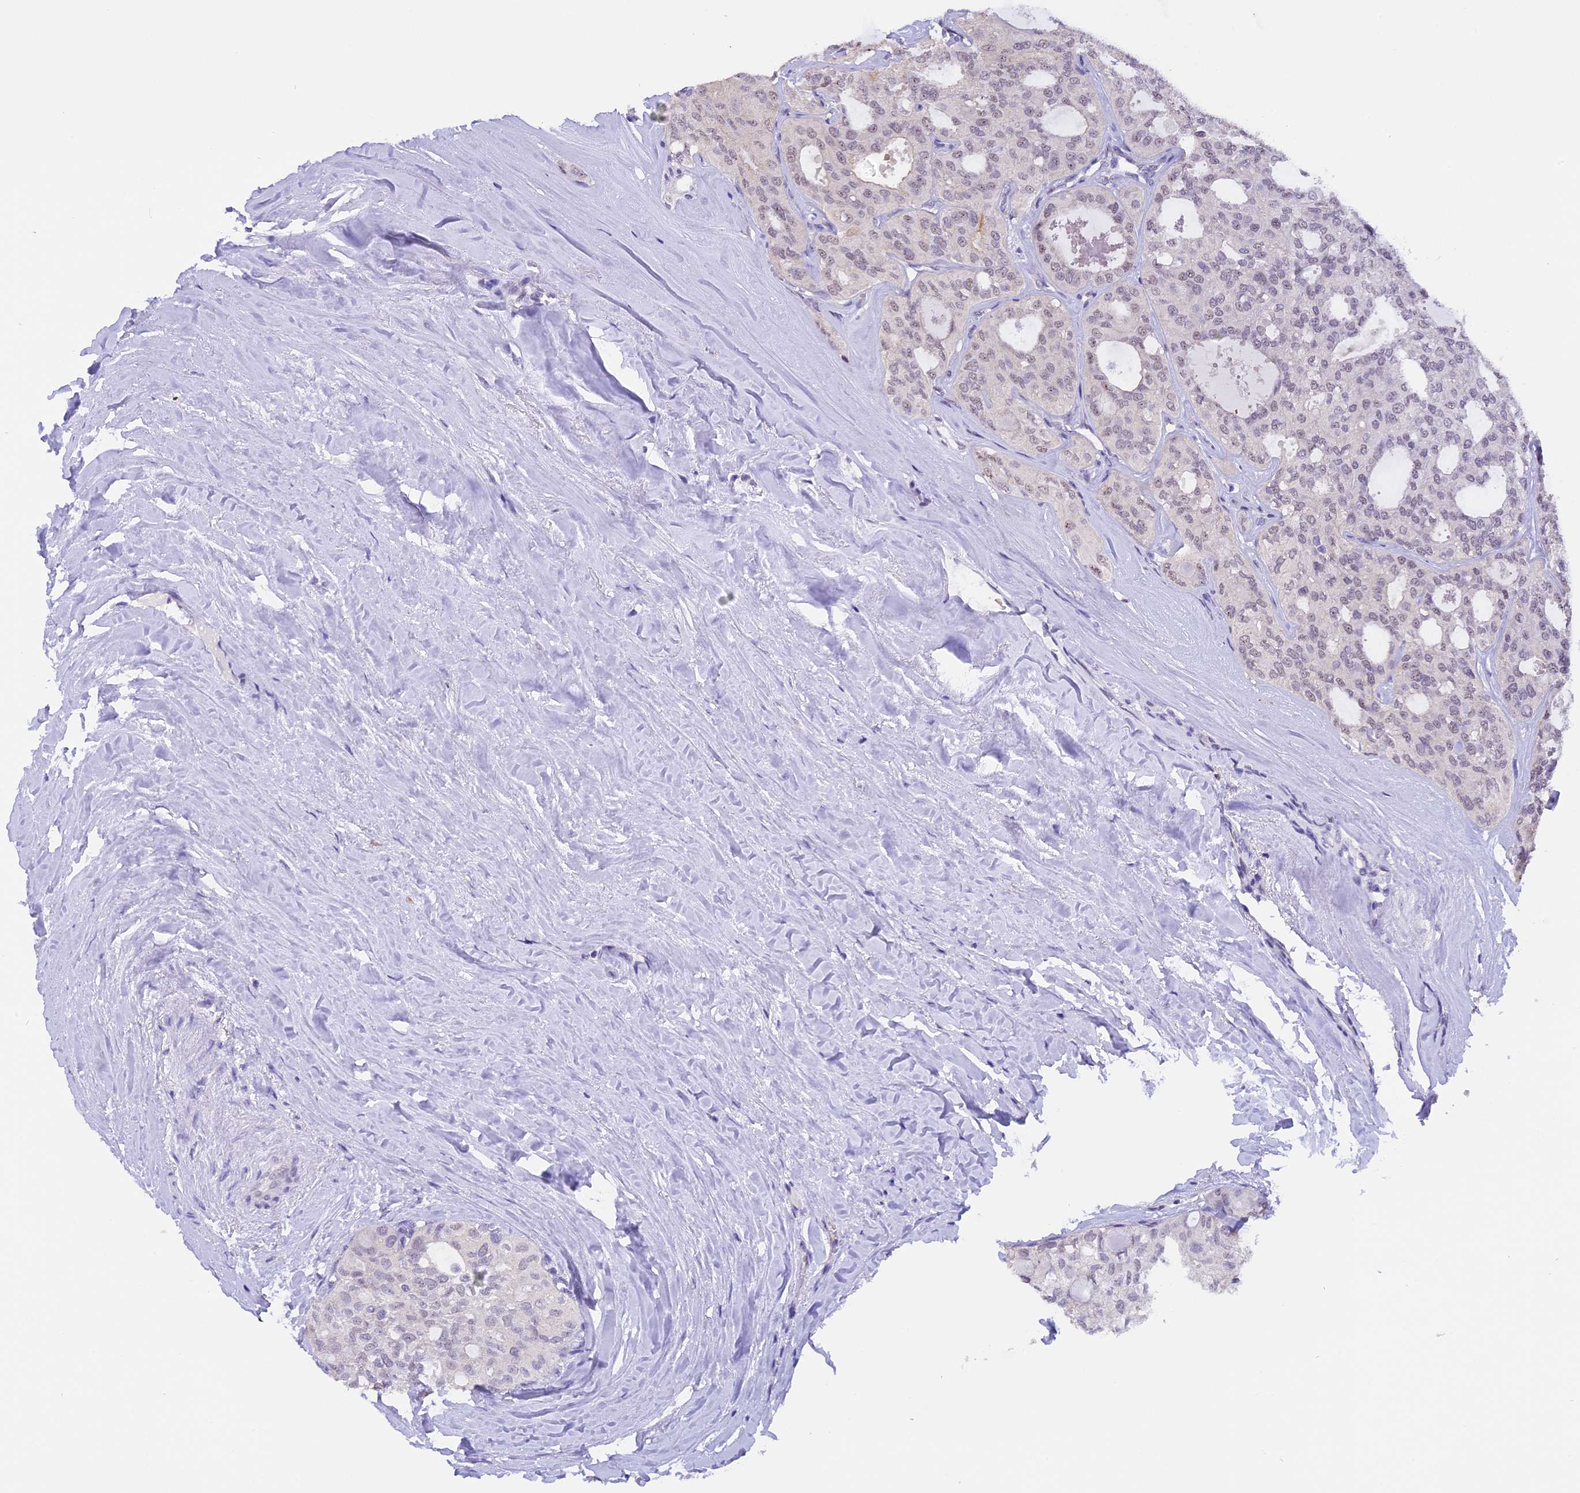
{"staining": {"intensity": "weak", "quantity": "<25%", "location": "nuclear"}, "tissue": "thyroid cancer", "cell_type": "Tumor cells", "image_type": "cancer", "snomed": [{"axis": "morphology", "description": "Follicular adenoma carcinoma, NOS"}, {"axis": "topography", "description": "Thyroid gland"}], "caption": "An IHC image of thyroid follicular adenoma carcinoma is shown. There is no staining in tumor cells of thyroid follicular adenoma carcinoma.", "gene": "AHSP", "patient": {"sex": "male", "age": 75}}